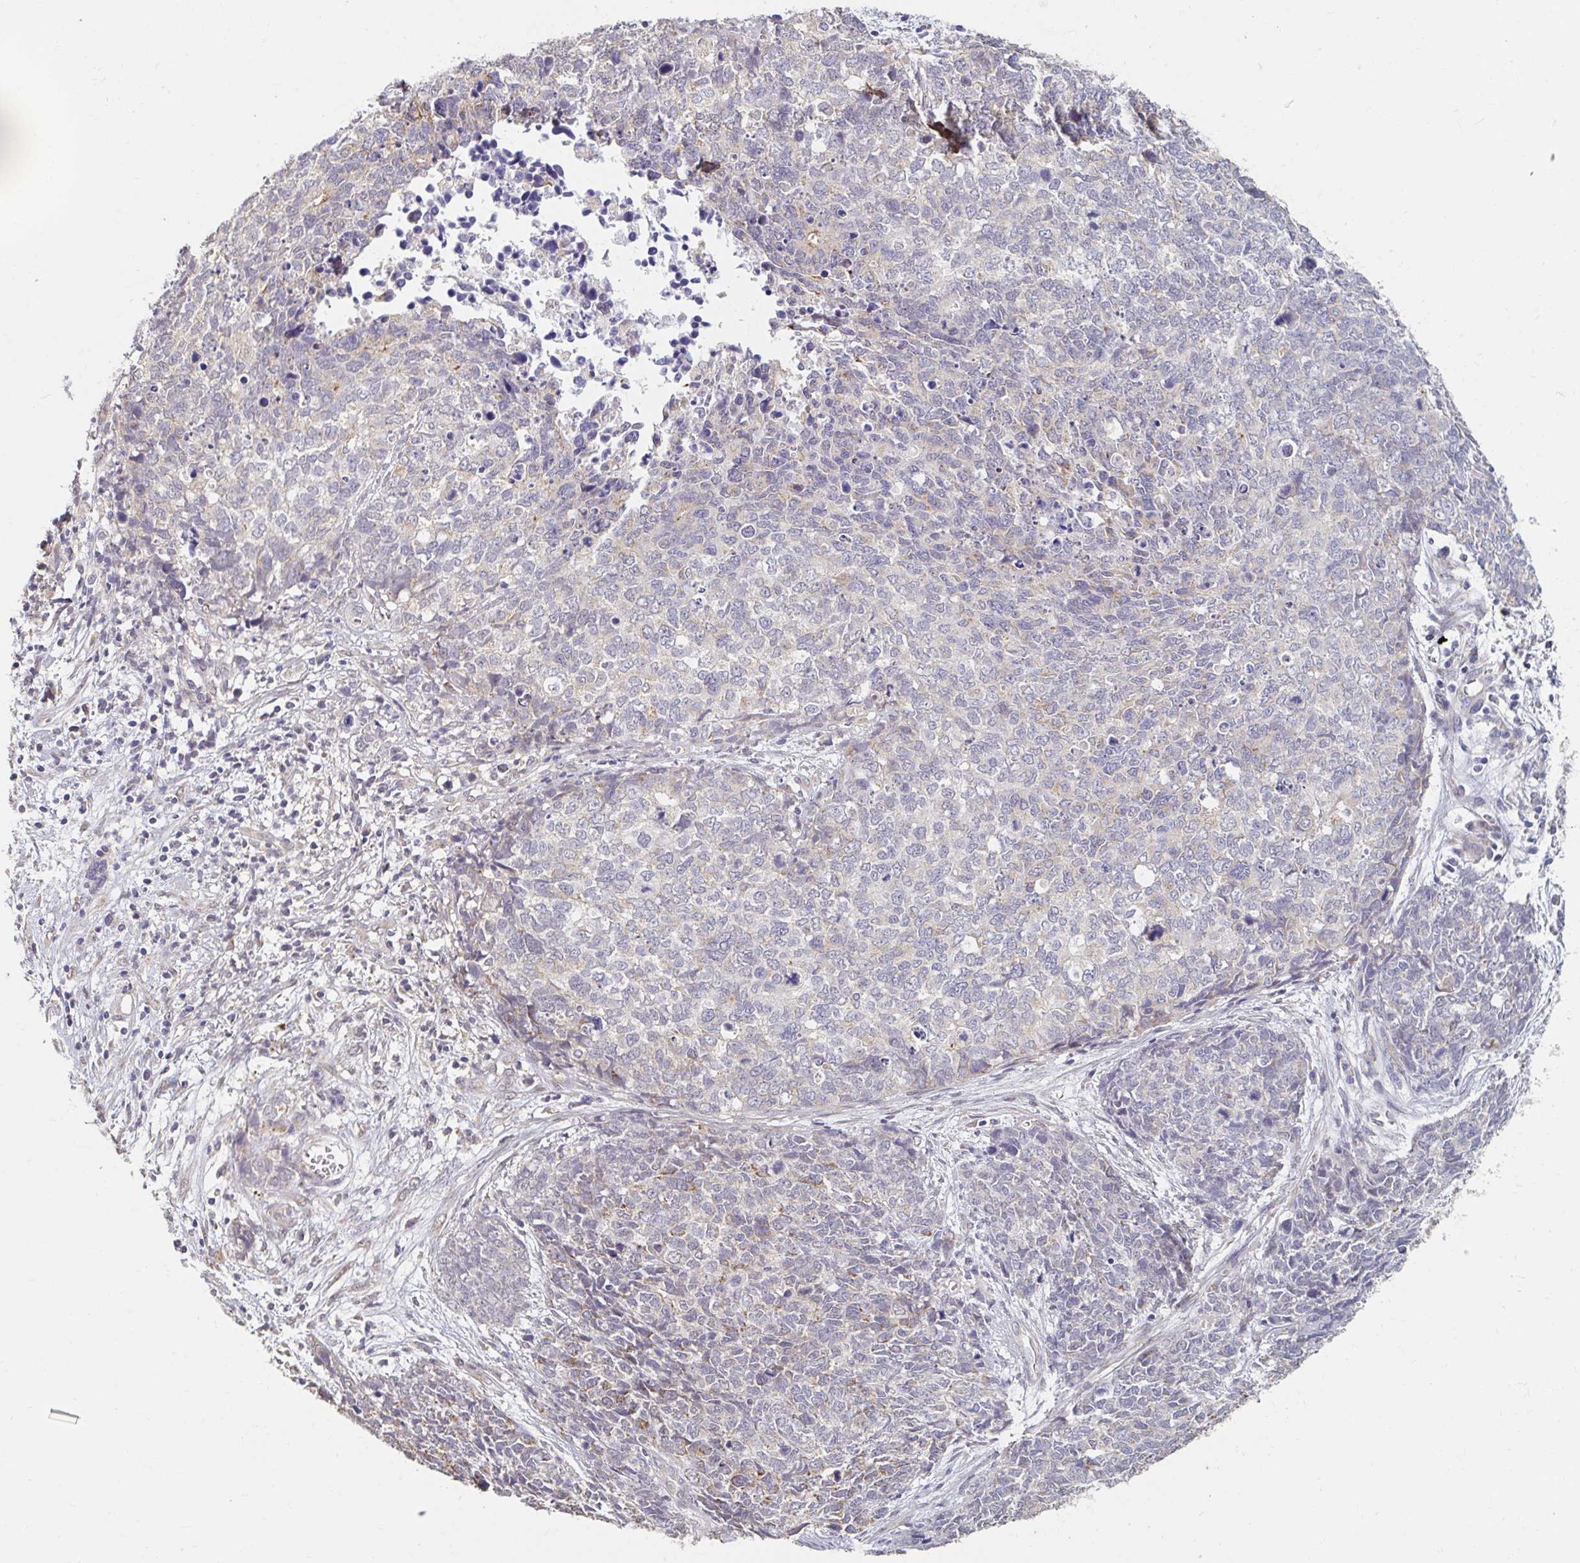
{"staining": {"intensity": "negative", "quantity": "none", "location": "none"}, "tissue": "cervical cancer", "cell_type": "Tumor cells", "image_type": "cancer", "snomed": [{"axis": "morphology", "description": "Adenocarcinoma, NOS"}, {"axis": "topography", "description": "Cervix"}], "caption": "This is a image of immunohistochemistry staining of cervical adenocarcinoma, which shows no expression in tumor cells.", "gene": "MAVS", "patient": {"sex": "female", "age": 63}}